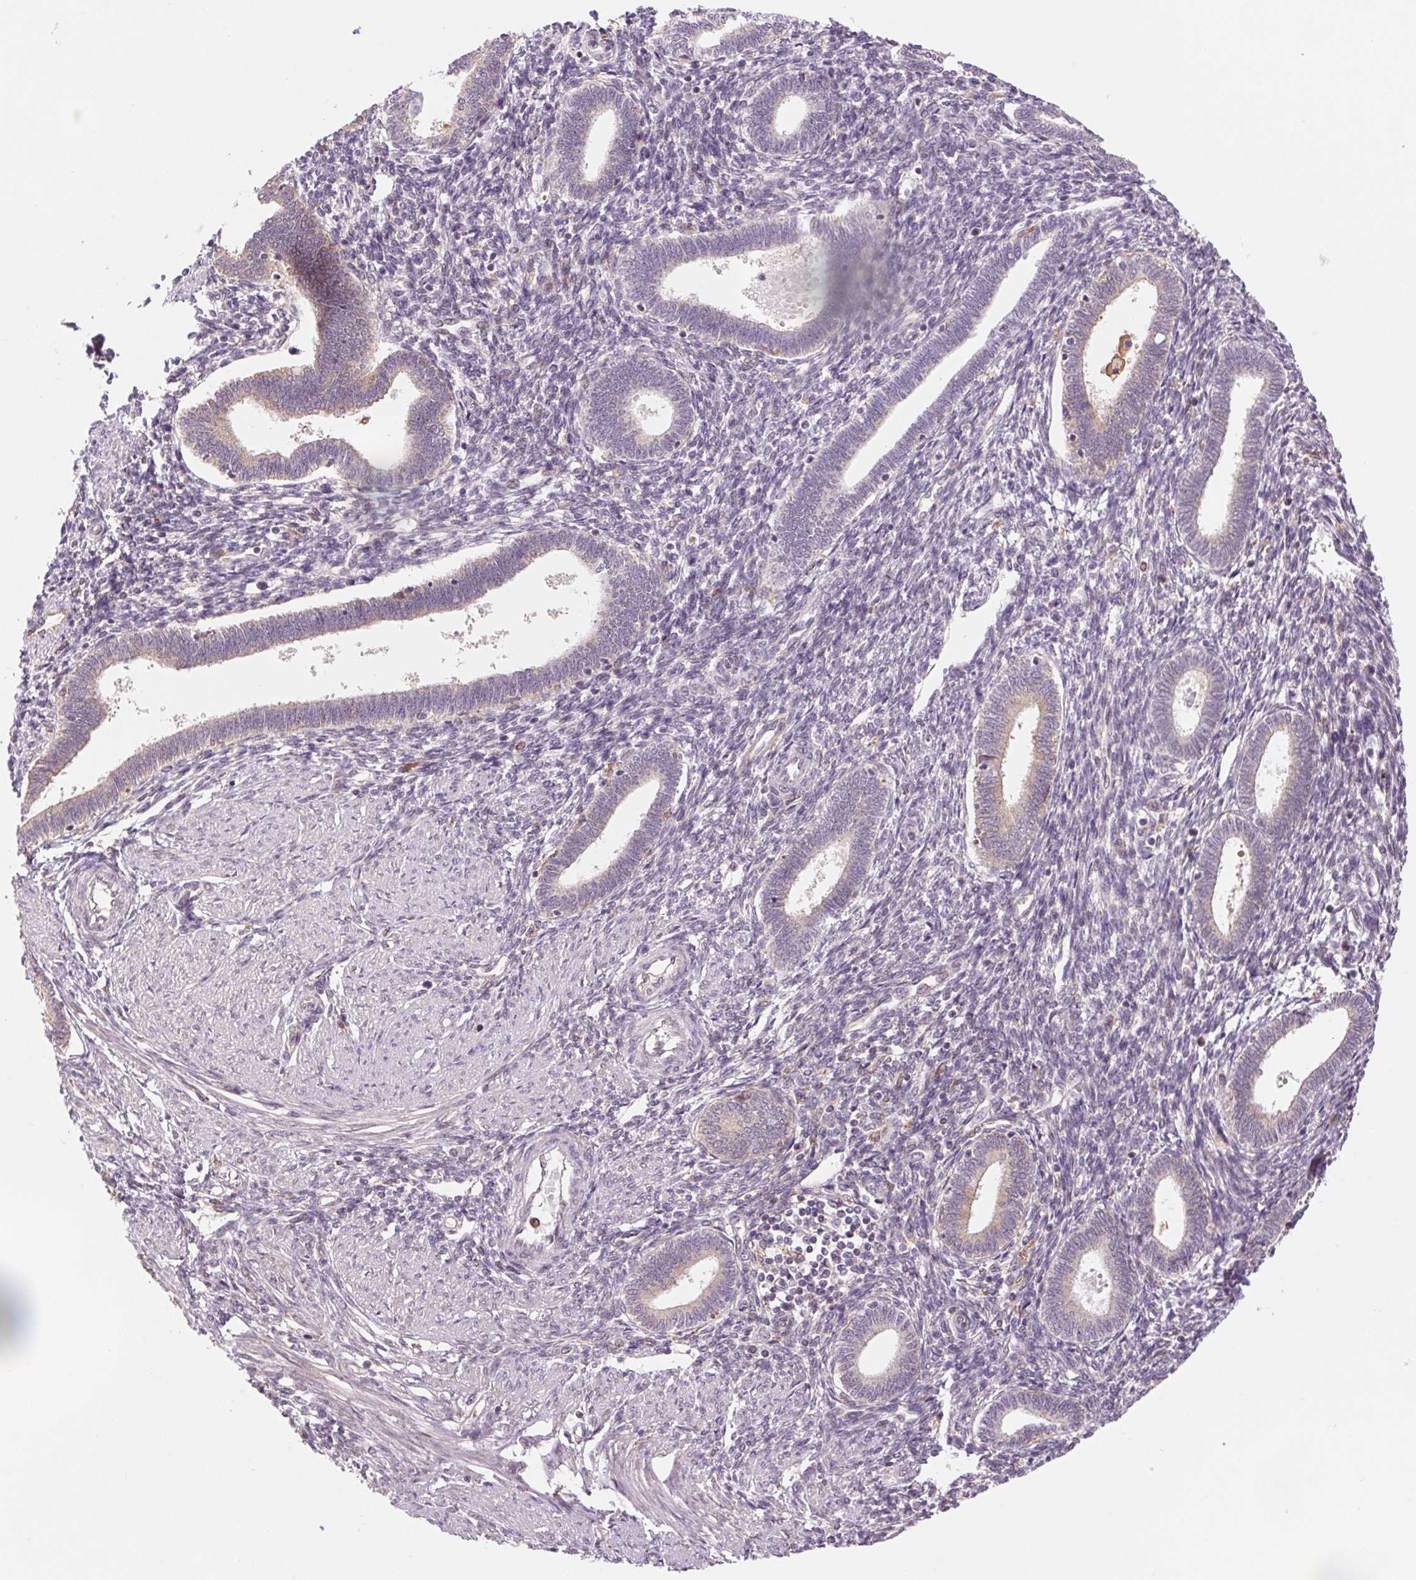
{"staining": {"intensity": "weak", "quantity": "<25%", "location": "cytoplasmic/membranous"}, "tissue": "endometrium", "cell_type": "Cells in endometrial stroma", "image_type": "normal", "snomed": [{"axis": "morphology", "description": "Normal tissue, NOS"}, {"axis": "topography", "description": "Endometrium"}], "caption": "This is a micrograph of immunohistochemistry (IHC) staining of normal endometrium, which shows no staining in cells in endometrial stroma.", "gene": "KLHL20", "patient": {"sex": "female", "age": 42}}